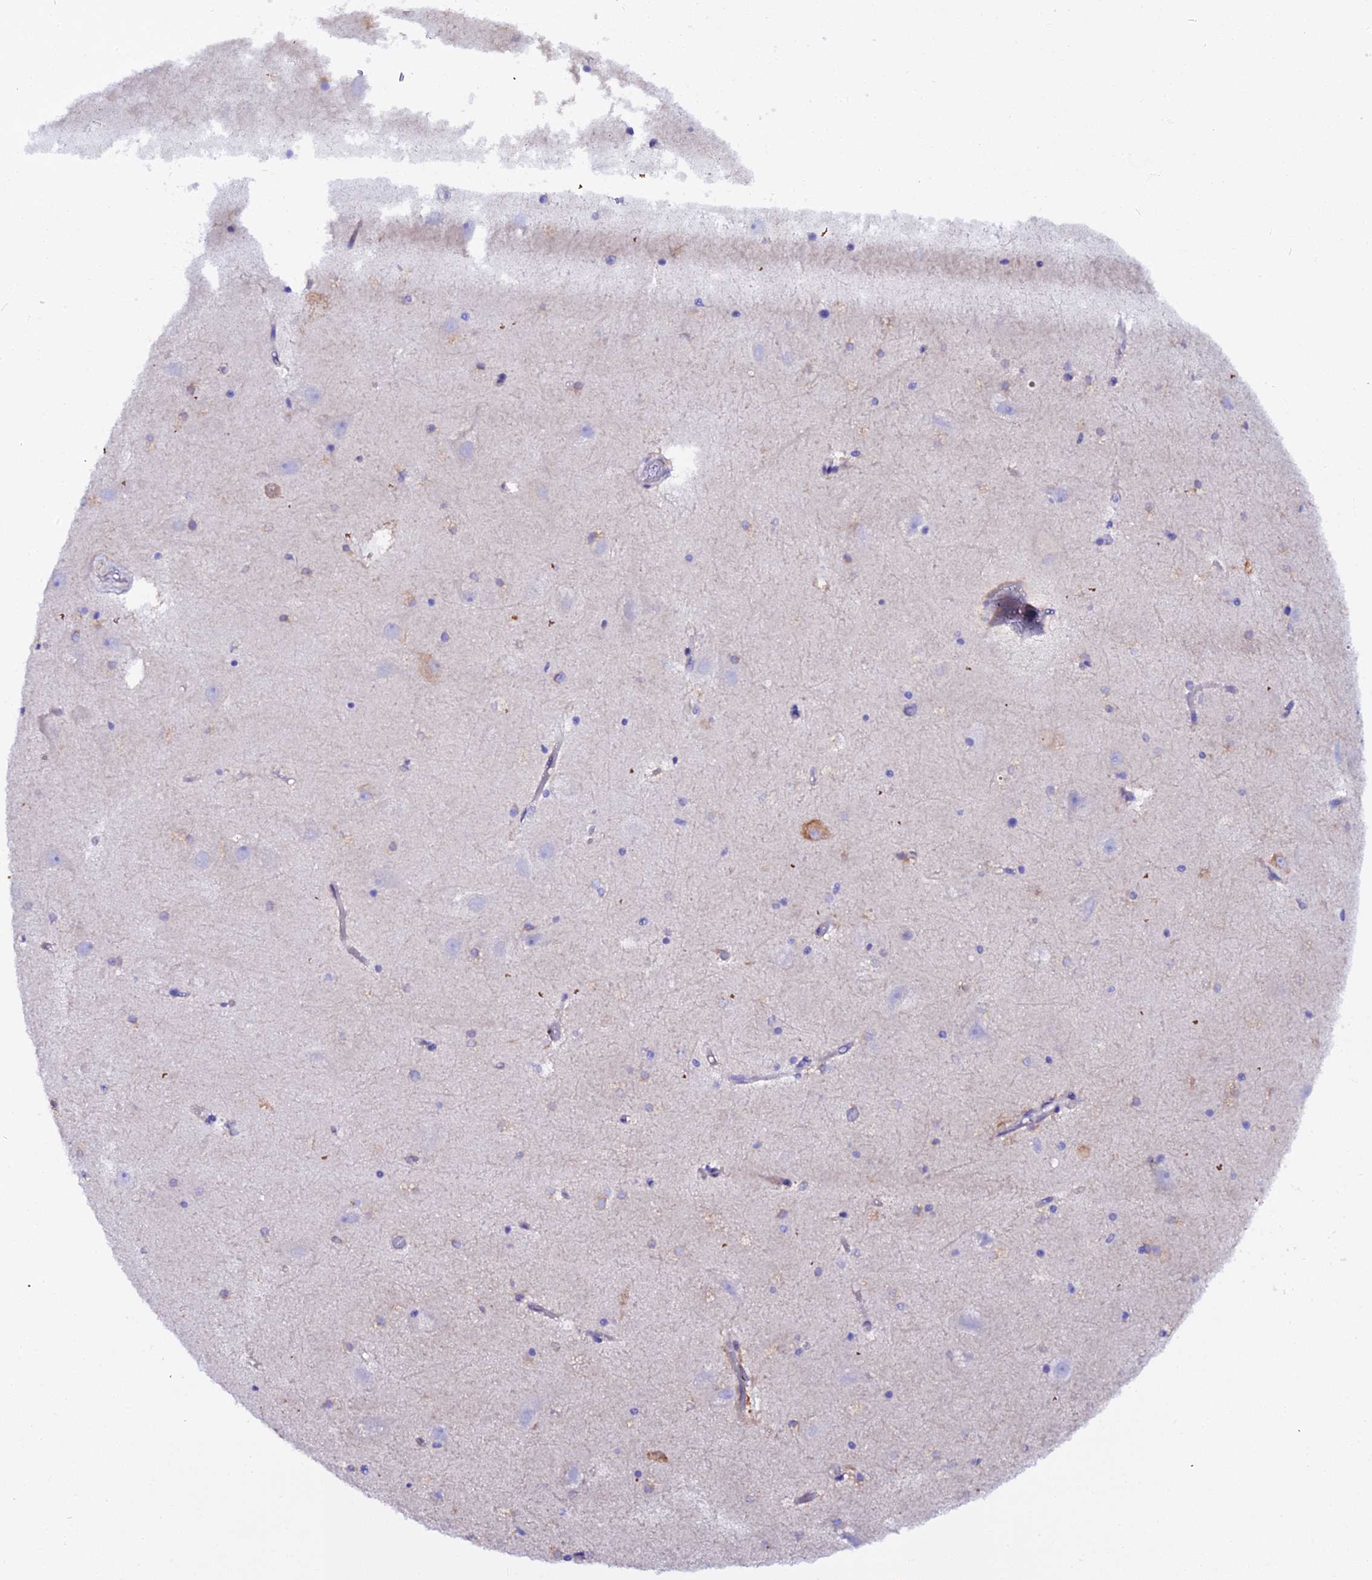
{"staining": {"intensity": "weak", "quantity": "<25%", "location": "cytoplasmic/membranous"}, "tissue": "hippocampus", "cell_type": "Glial cells", "image_type": "normal", "snomed": [{"axis": "morphology", "description": "Normal tissue, NOS"}, {"axis": "topography", "description": "Hippocampus"}], "caption": "DAB immunohistochemical staining of normal hippocampus demonstrates no significant expression in glial cells. (DAB IHC, high magnification).", "gene": "CFAP45", "patient": {"sex": "female", "age": 52}}